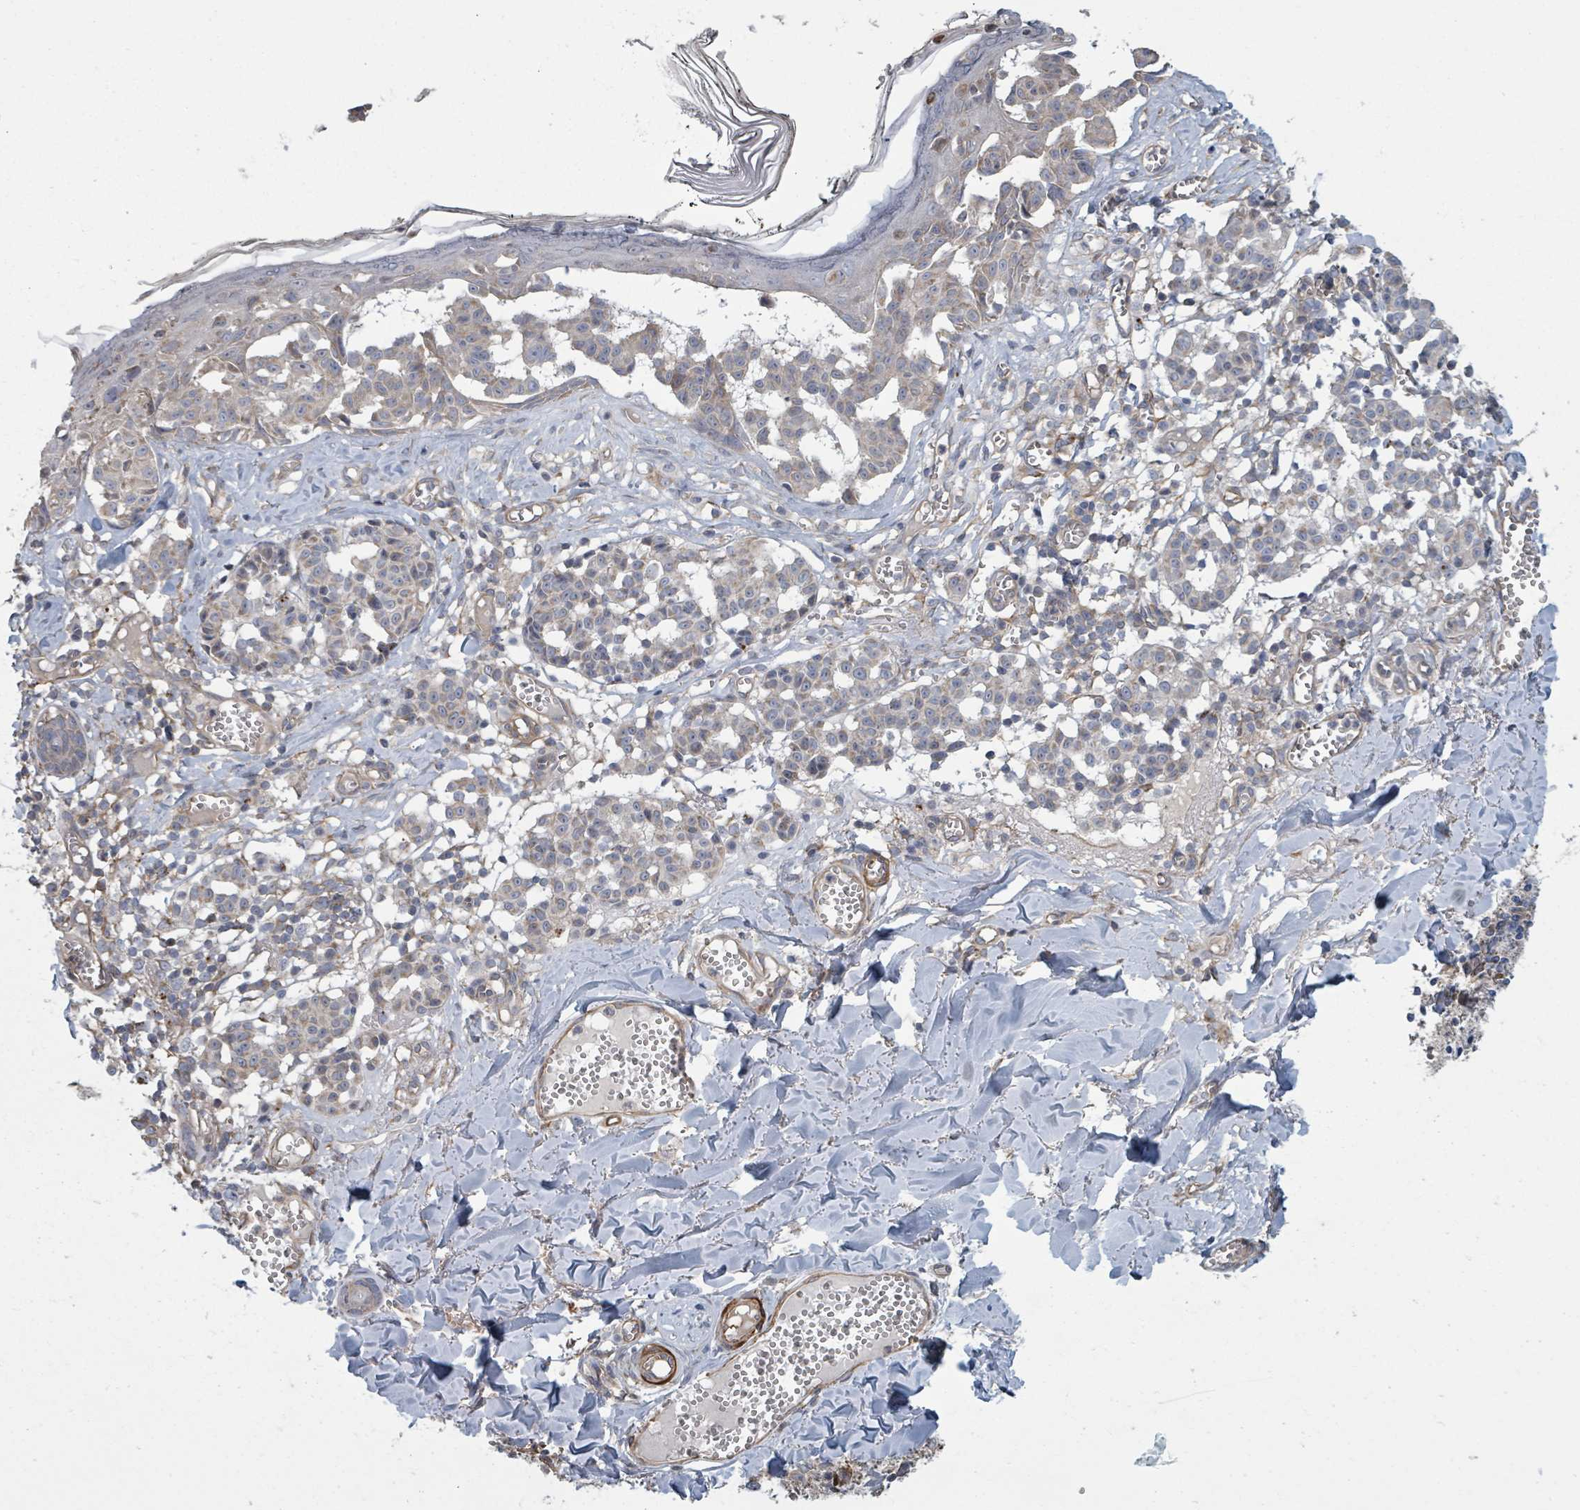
{"staining": {"intensity": "weak", "quantity": "<25%", "location": "cytoplasmic/membranous"}, "tissue": "melanoma", "cell_type": "Tumor cells", "image_type": "cancer", "snomed": [{"axis": "morphology", "description": "Malignant melanoma, NOS"}, {"axis": "topography", "description": "Skin"}], "caption": "Tumor cells are negative for brown protein staining in melanoma. (Stains: DAB (3,3'-diaminobenzidine) IHC with hematoxylin counter stain, Microscopy: brightfield microscopy at high magnification).", "gene": "ADCK1", "patient": {"sex": "female", "age": 43}}